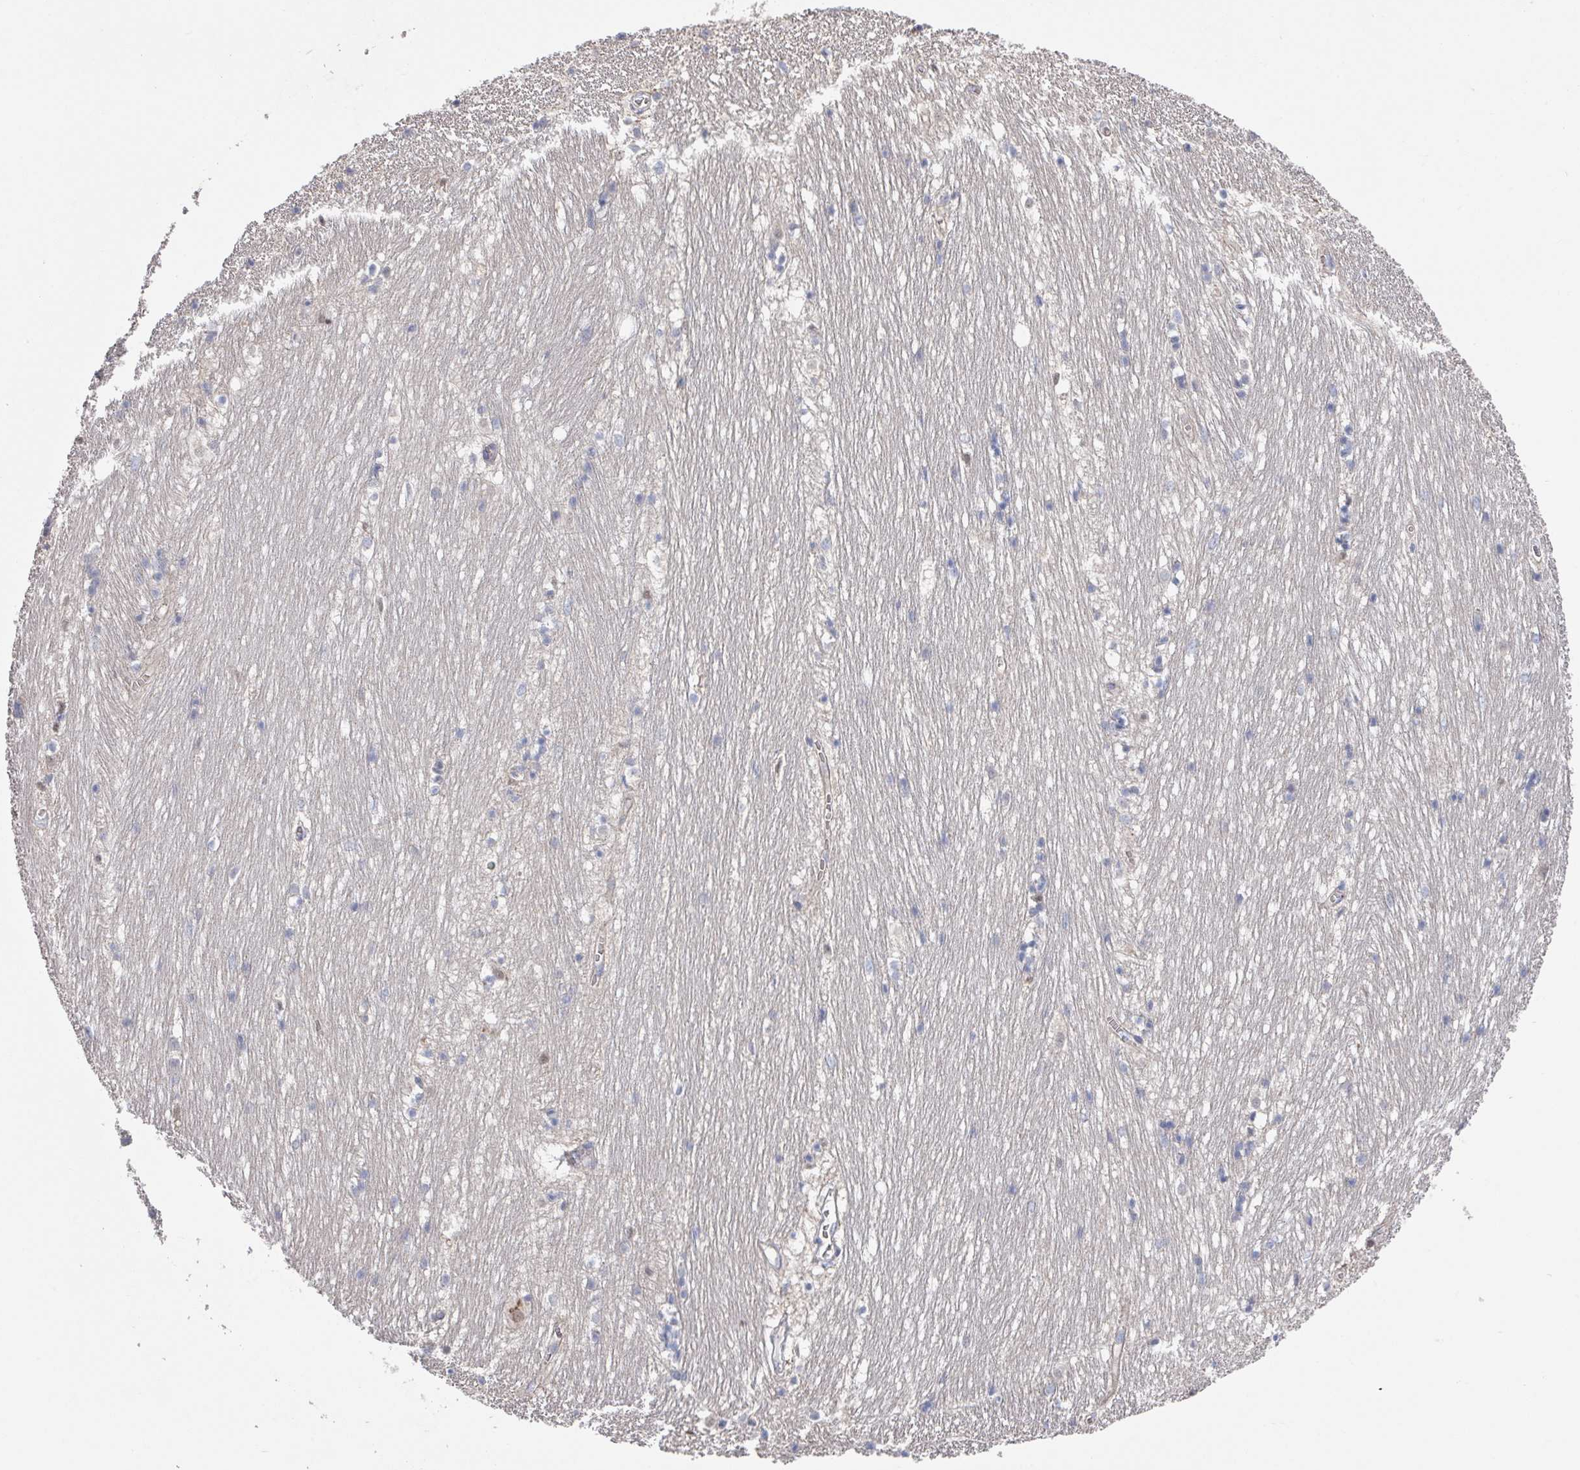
{"staining": {"intensity": "negative", "quantity": "none", "location": "none"}, "tissue": "hippocampus", "cell_type": "Glial cells", "image_type": "normal", "snomed": [{"axis": "morphology", "description": "Normal tissue, NOS"}, {"axis": "topography", "description": "Hippocampus"}], "caption": "Glial cells show no significant protein positivity in unremarkable hippocampus. Nuclei are stained in blue.", "gene": "EFL1", "patient": {"sex": "female", "age": 64}}